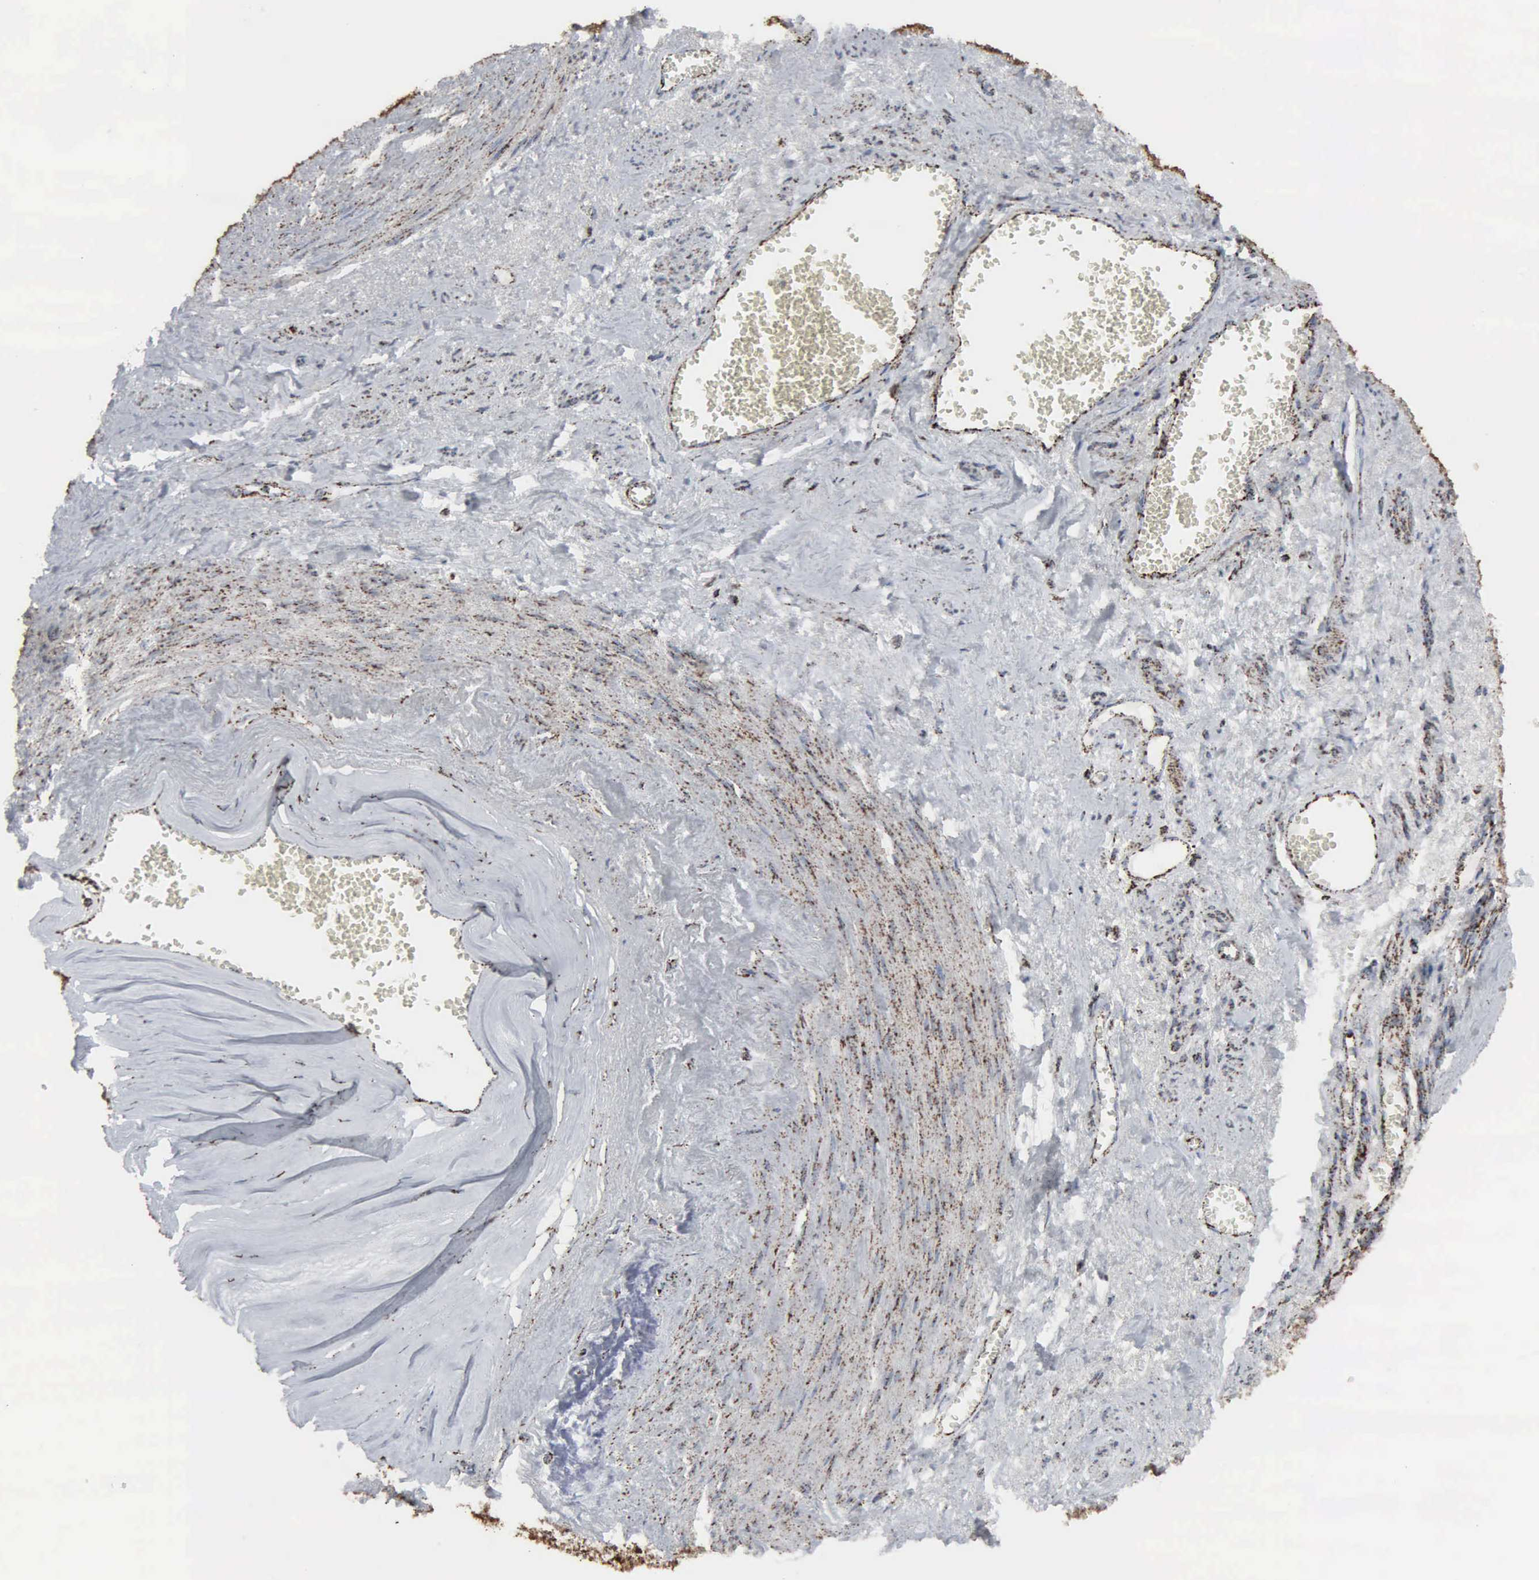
{"staining": {"intensity": "strong", "quantity": ">75%", "location": "cytoplasmic/membranous"}, "tissue": "endometrial cancer", "cell_type": "Tumor cells", "image_type": "cancer", "snomed": [{"axis": "morphology", "description": "Adenocarcinoma, NOS"}, {"axis": "topography", "description": "Endometrium"}], "caption": "A high amount of strong cytoplasmic/membranous staining is appreciated in about >75% of tumor cells in endometrial cancer tissue.", "gene": "HSPA9", "patient": {"sex": "female", "age": 75}}